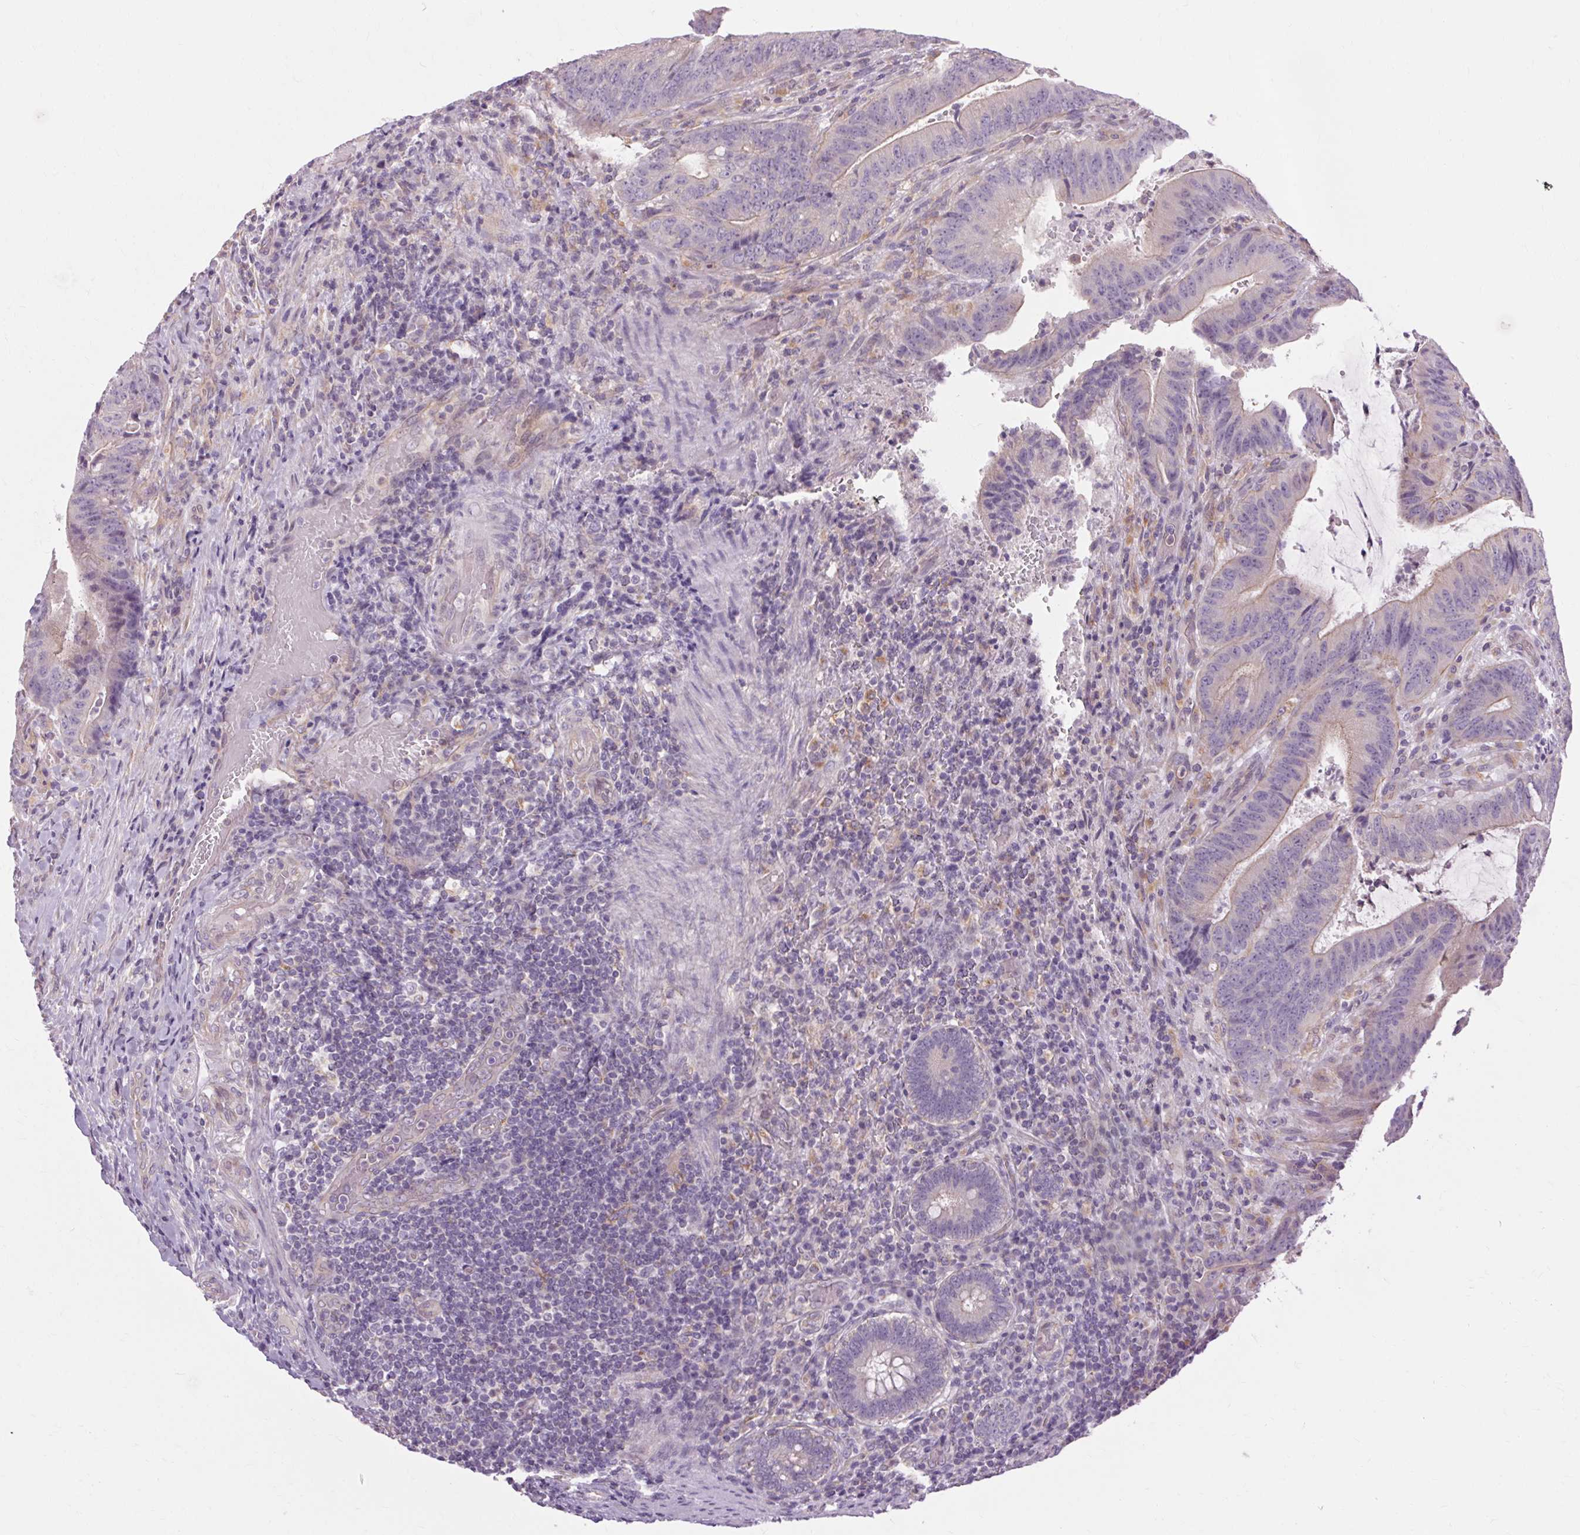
{"staining": {"intensity": "weak", "quantity": "25%-75%", "location": "cytoplasmic/membranous"}, "tissue": "colorectal cancer", "cell_type": "Tumor cells", "image_type": "cancer", "snomed": [{"axis": "morphology", "description": "Adenocarcinoma, NOS"}, {"axis": "topography", "description": "Colon"}], "caption": "High-magnification brightfield microscopy of colorectal cancer stained with DAB (brown) and counterstained with hematoxylin (blue). tumor cells exhibit weak cytoplasmic/membranous staining is present in approximately25%-75% of cells.", "gene": "TM6SF1", "patient": {"sex": "female", "age": 43}}